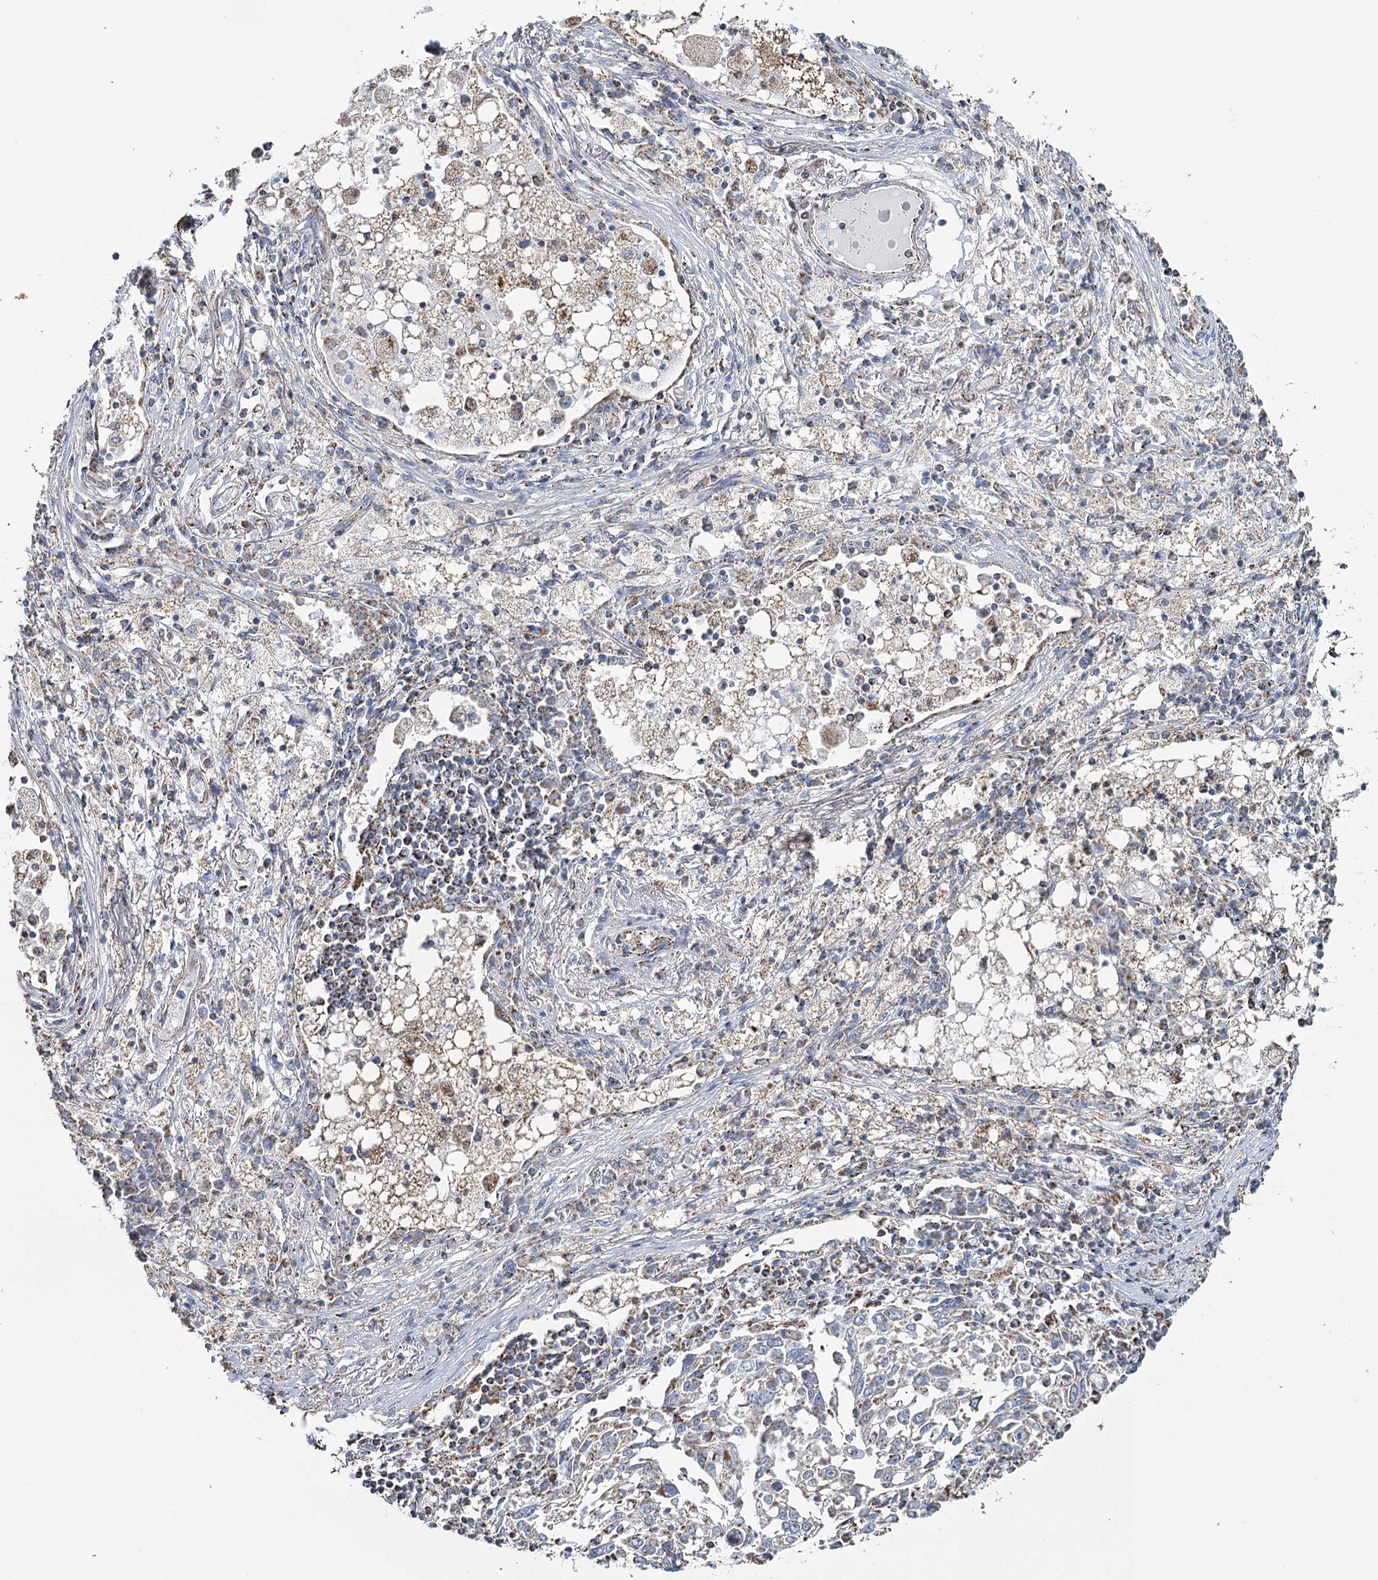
{"staining": {"intensity": "negative", "quantity": "none", "location": "none"}, "tissue": "lung cancer", "cell_type": "Tumor cells", "image_type": "cancer", "snomed": [{"axis": "morphology", "description": "Squamous cell carcinoma, NOS"}, {"axis": "topography", "description": "Lung"}], "caption": "A histopathology image of human lung squamous cell carcinoma is negative for staining in tumor cells.", "gene": "MRPL44", "patient": {"sex": "male", "age": 65}}